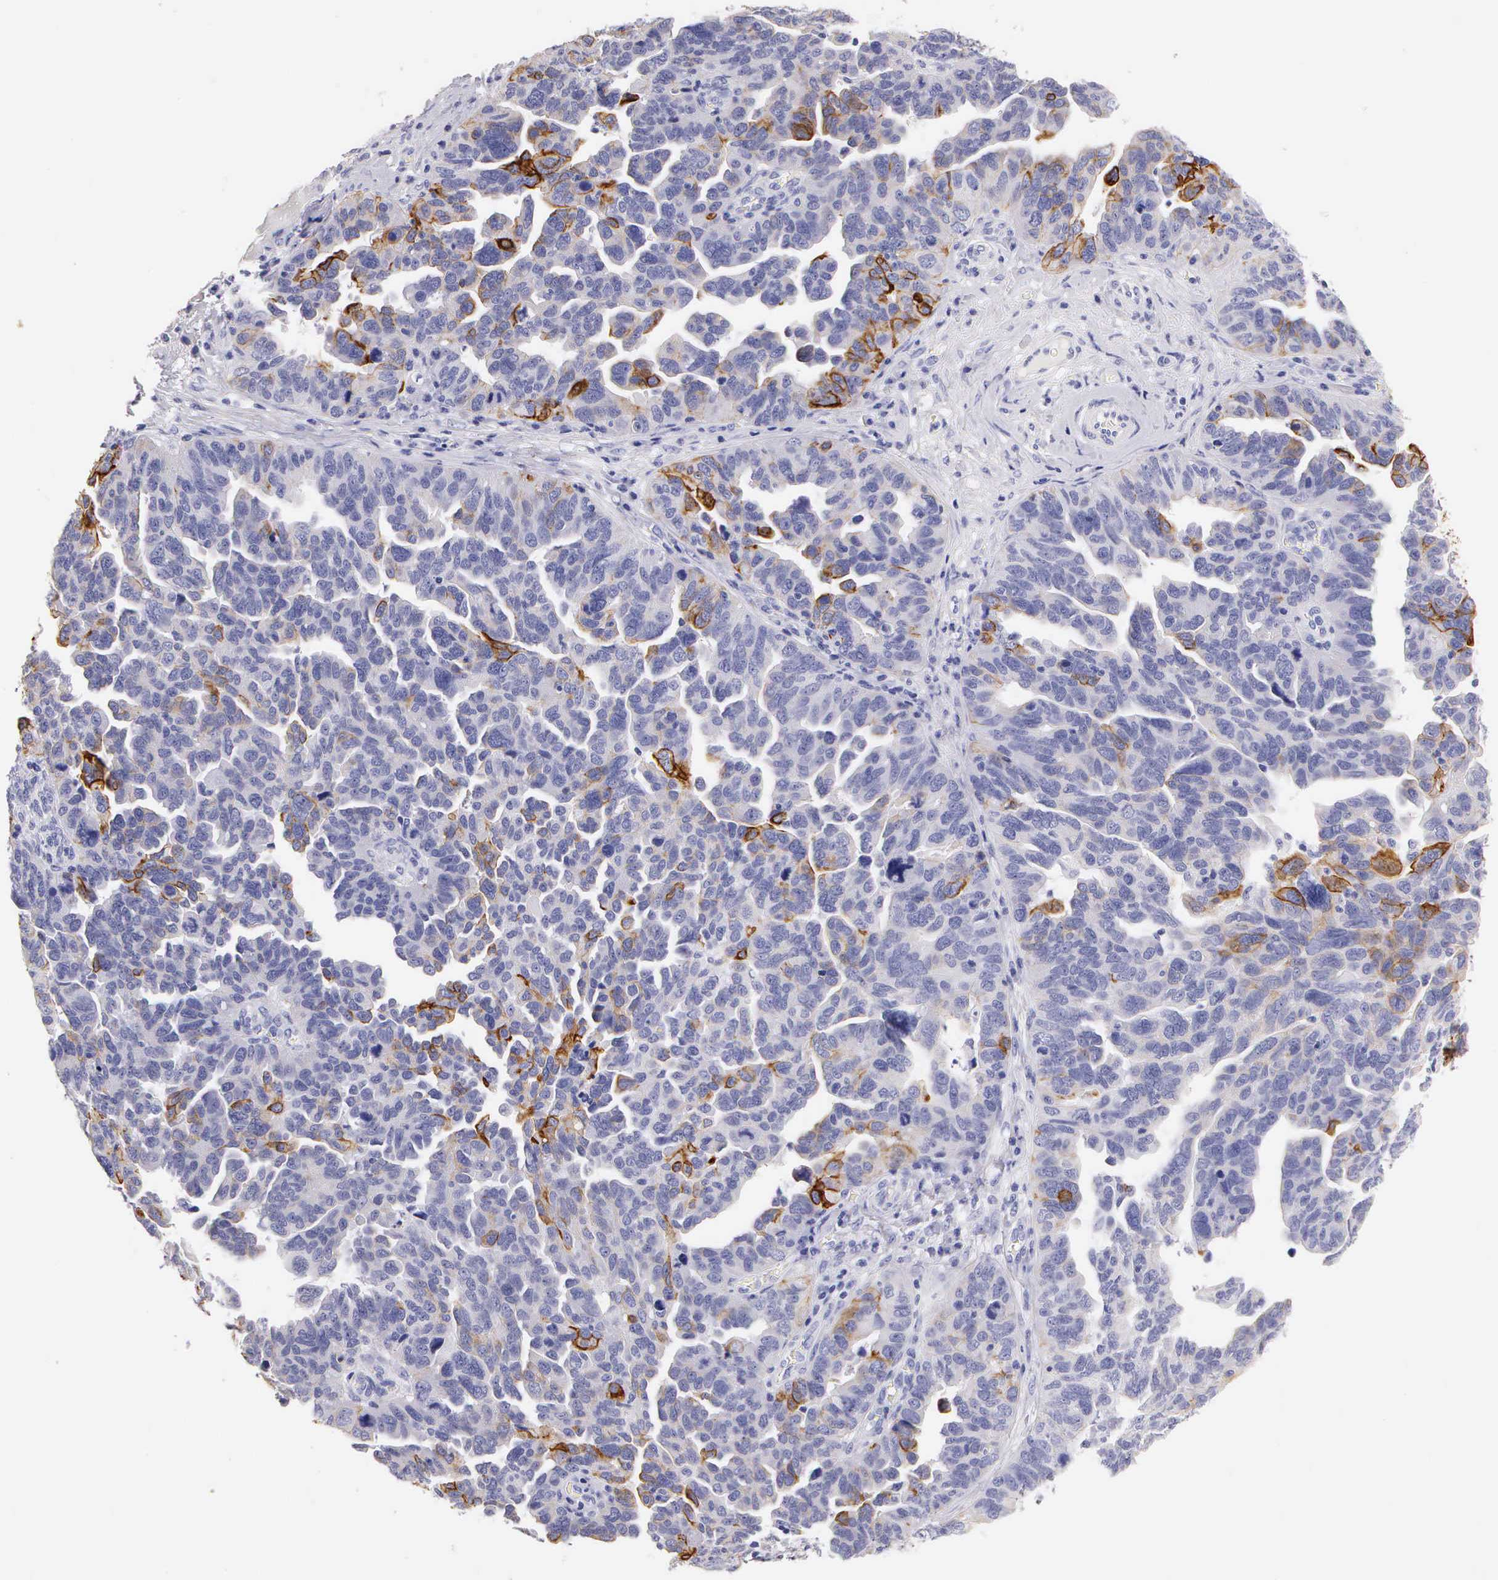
{"staining": {"intensity": "moderate", "quantity": "<25%", "location": "cytoplasmic/membranous"}, "tissue": "ovarian cancer", "cell_type": "Tumor cells", "image_type": "cancer", "snomed": [{"axis": "morphology", "description": "Cystadenocarcinoma, serous, NOS"}, {"axis": "topography", "description": "Ovary"}], "caption": "Protein staining of serous cystadenocarcinoma (ovarian) tissue exhibits moderate cytoplasmic/membranous staining in approximately <25% of tumor cells. (Stains: DAB (3,3'-diaminobenzidine) in brown, nuclei in blue, Microscopy: brightfield microscopy at high magnification).", "gene": "KRT17", "patient": {"sex": "female", "age": 64}}